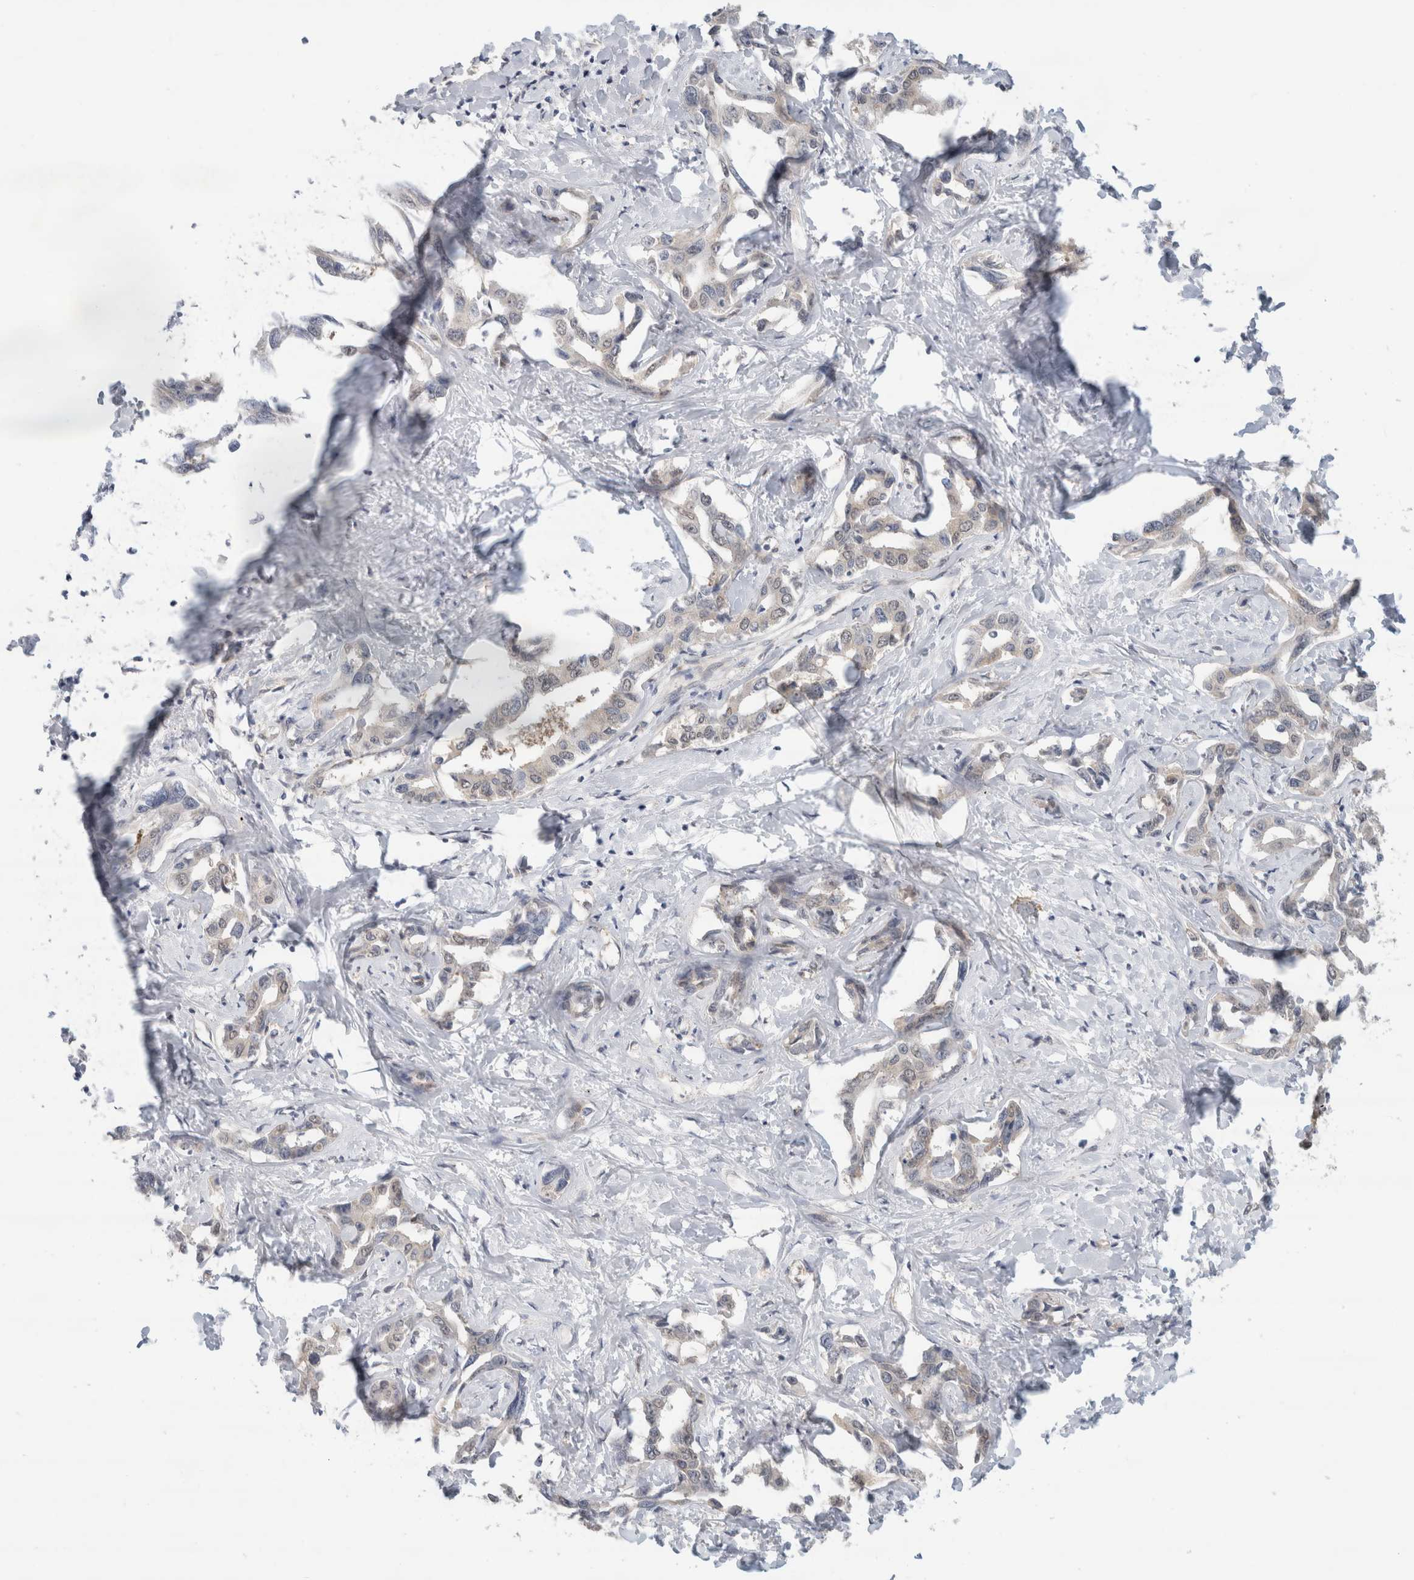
{"staining": {"intensity": "negative", "quantity": "none", "location": "none"}, "tissue": "liver cancer", "cell_type": "Tumor cells", "image_type": "cancer", "snomed": [{"axis": "morphology", "description": "Cholangiocarcinoma"}, {"axis": "topography", "description": "Liver"}], "caption": "The IHC histopathology image has no significant positivity in tumor cells of liver cancer (cholangiocarcinoma) tissue. (Stains: DAB (3,3'-diaminobenzidine) immunohistochemistry (IHC) with hematoxylin counter stain, Microscopy: brightfield microscopy at high magnification).", "gene": "EIF4G3", "patient": {"sex": "male", "age": 59}}